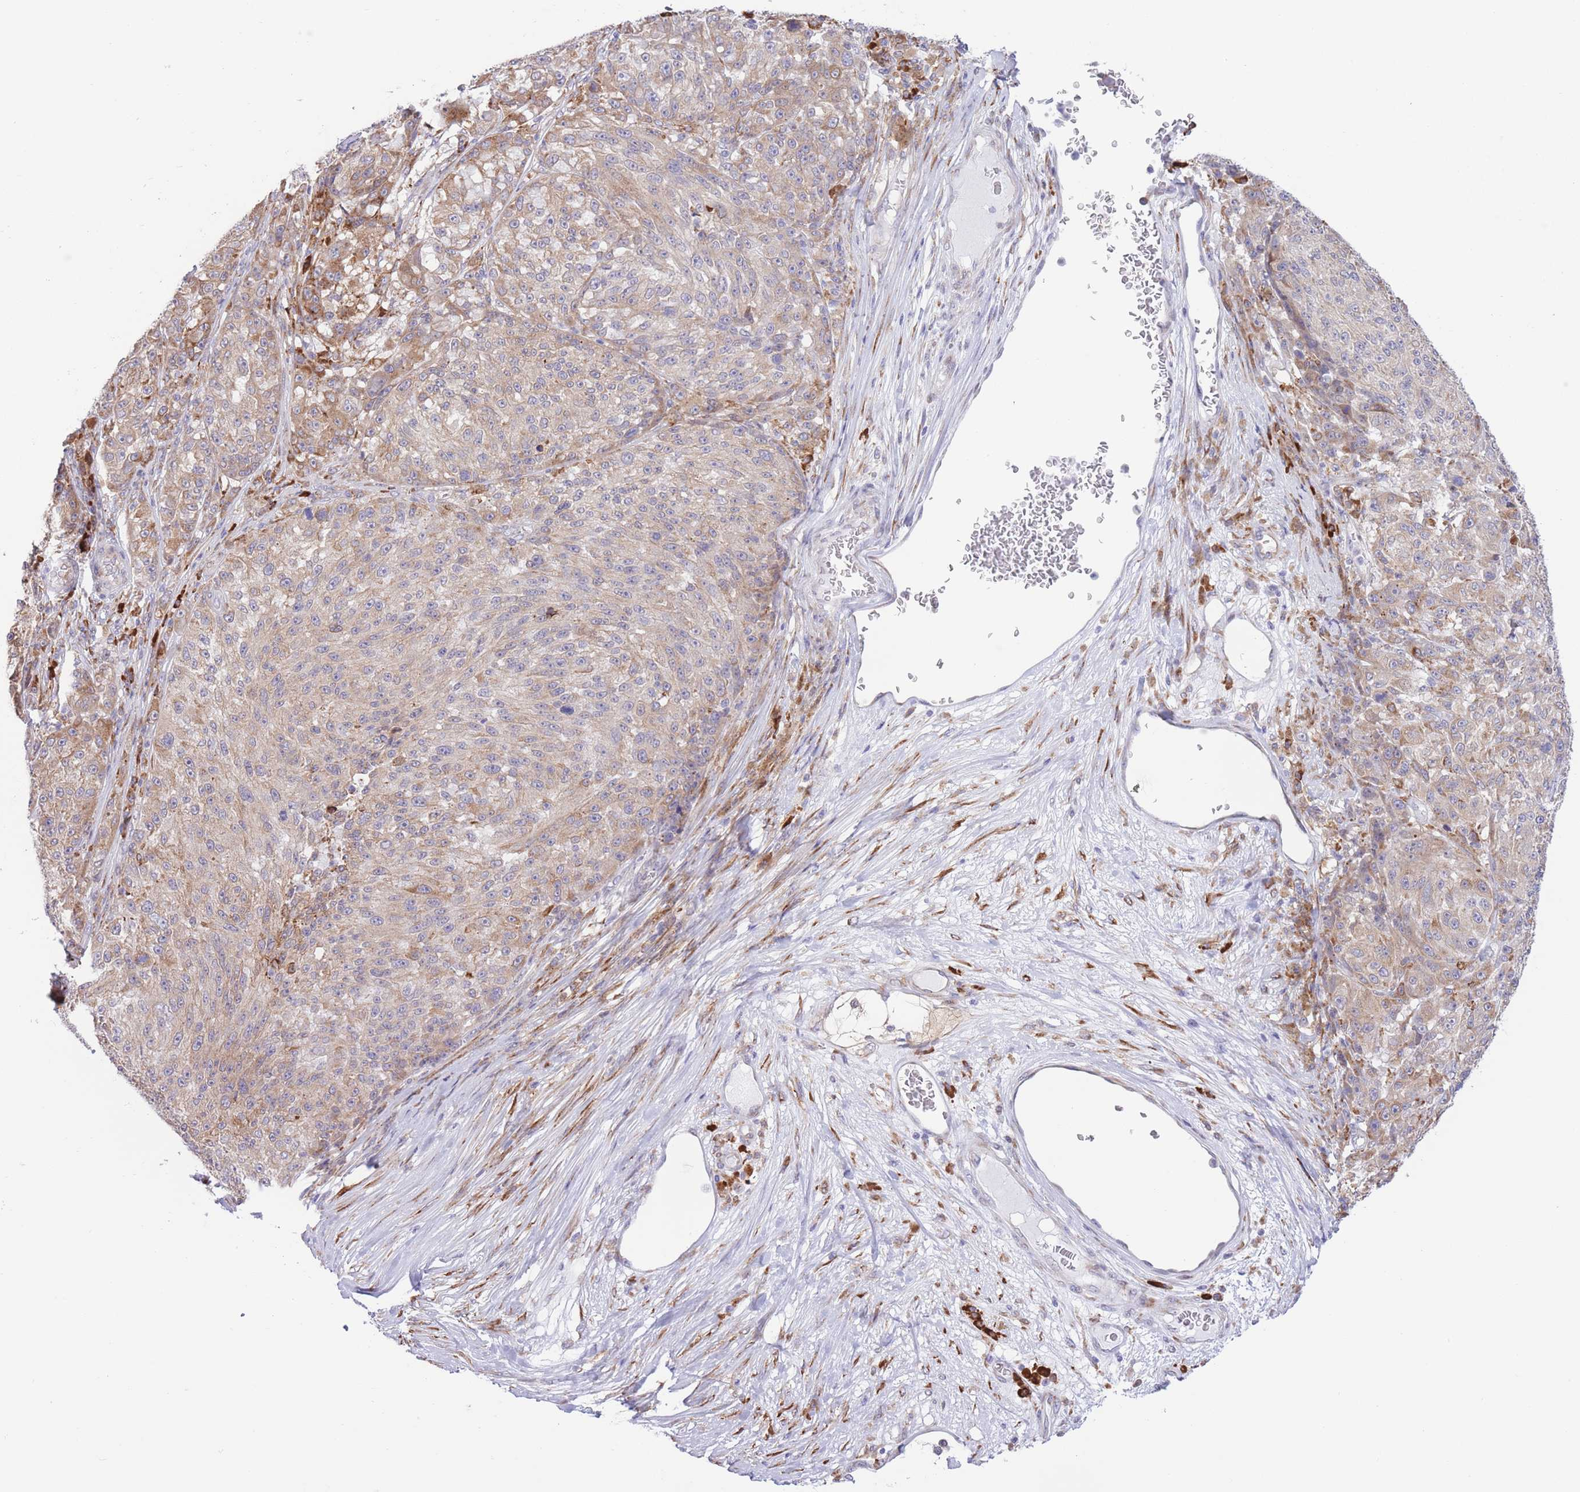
{"staining": {"intensity": "weak", "quantity": ">75%", "location": "cytoplasmic/membranous"}, "tissue": "melanoma", "cell_type": "Tumor cells", "image_type": "cancer", "snomed": [{"axis": "morphology", "description": "Malignant melanoma, NOS"}, {"axis": "topography", "description": "Skin"}], "caption": "Immunohistochemistry (IHC) photomicrograph of malignant melanoma stained for a protein (brown), which shows low levels of weak cytoplasmic/membranous expression in about >75% of tumor cells.", "gene": "MYDGF", "patient": {"sex": "male", "age": 53}}